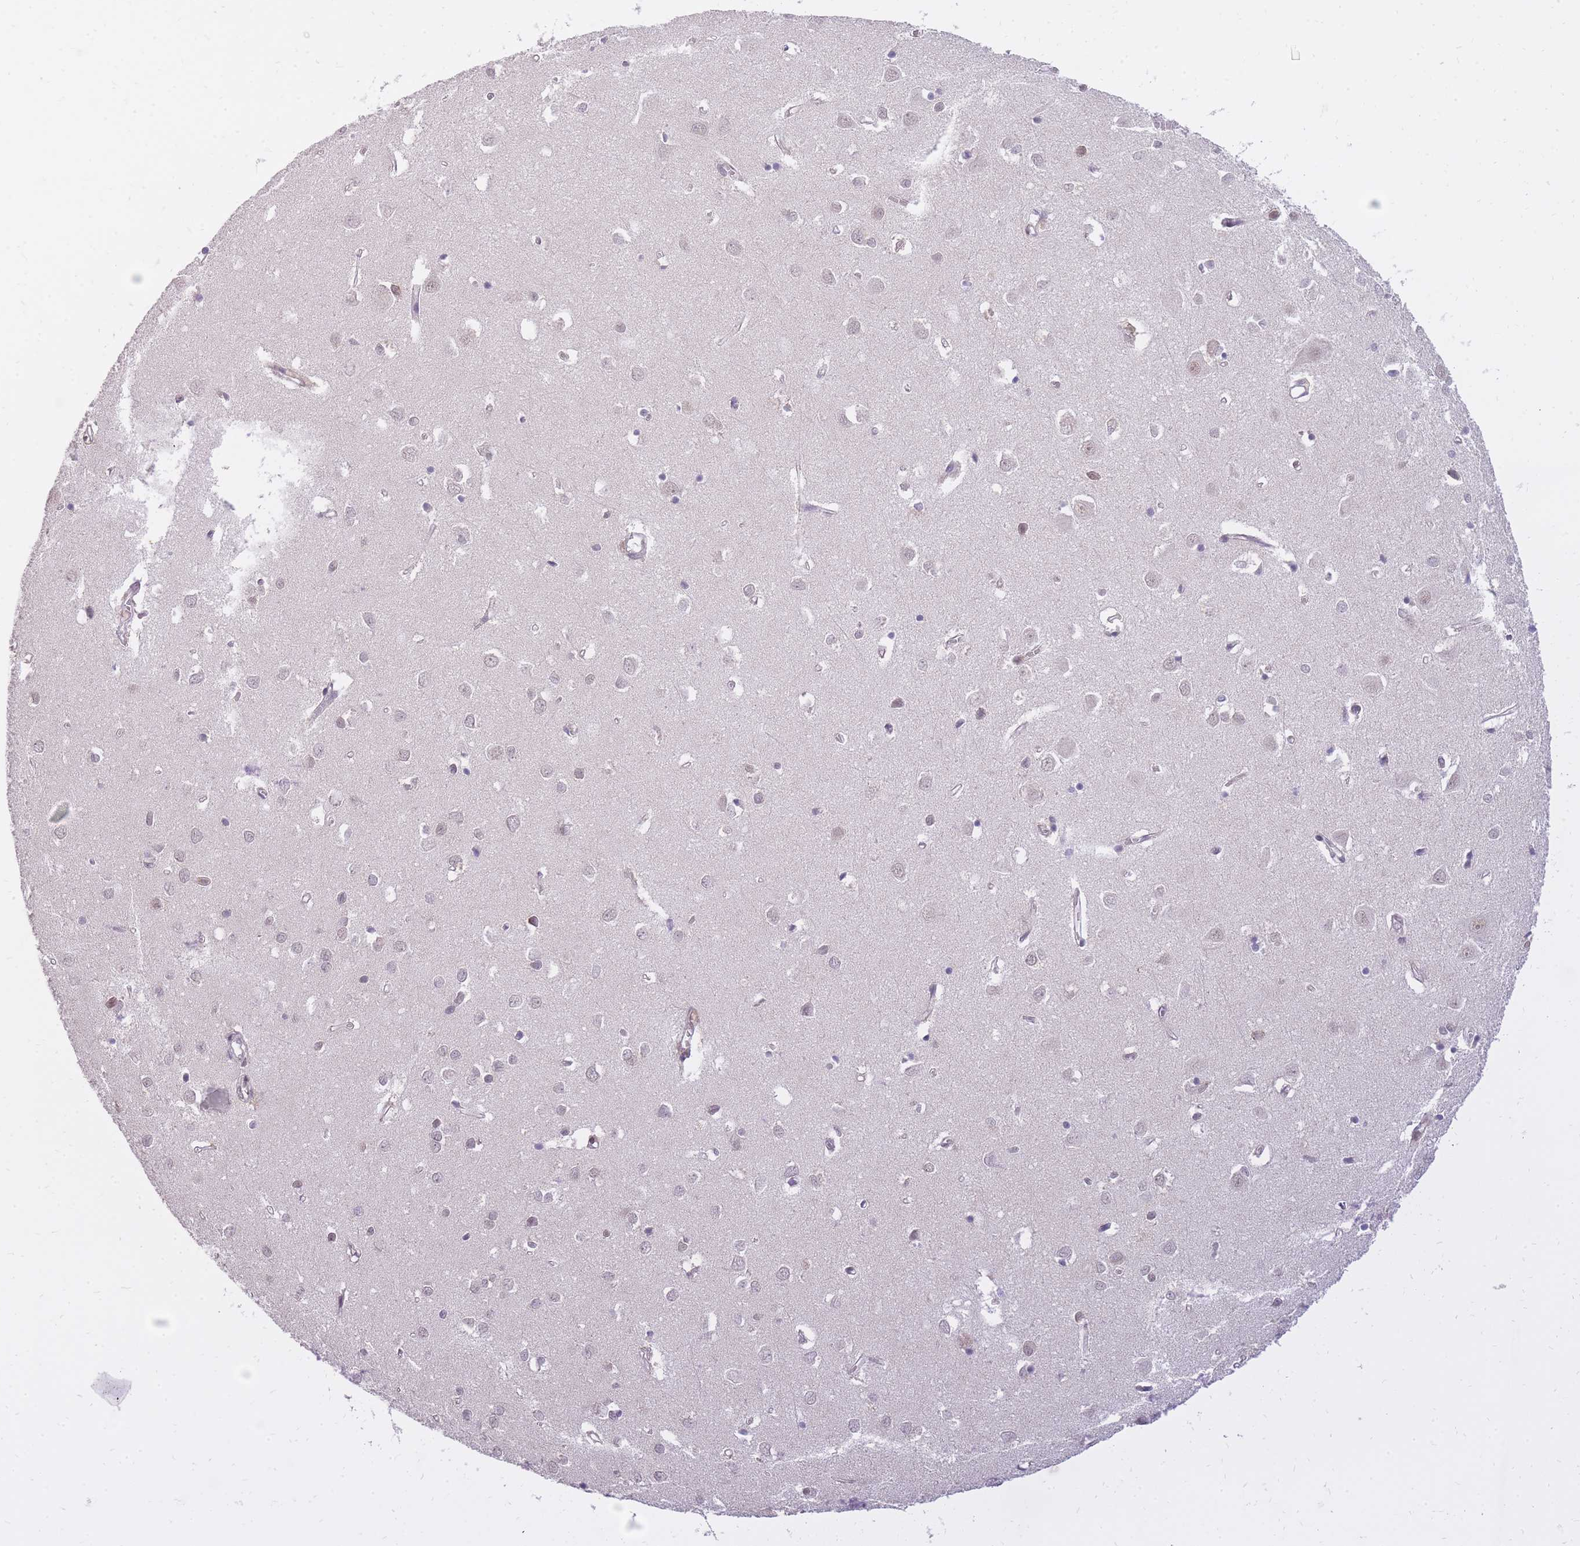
{"staining": {"intensity": "negative", "quantity": "none", "location": "none"}, "tissue": "cerebral cortex", "cell_type": "Endothelial cells", "image_type": "normal", "snomed": [{"axis": "morphology", "description": "Normal tissue, NOS"}, {"axis": "topography", "description": "Cerebral cortex"}], "caption": "Photomicrograph shows no significant protein staining in endothelial cells of unremarkable cerebral cortex.", "gene": "TIGD1", "patient": {"sex": "female", "age": 64}}